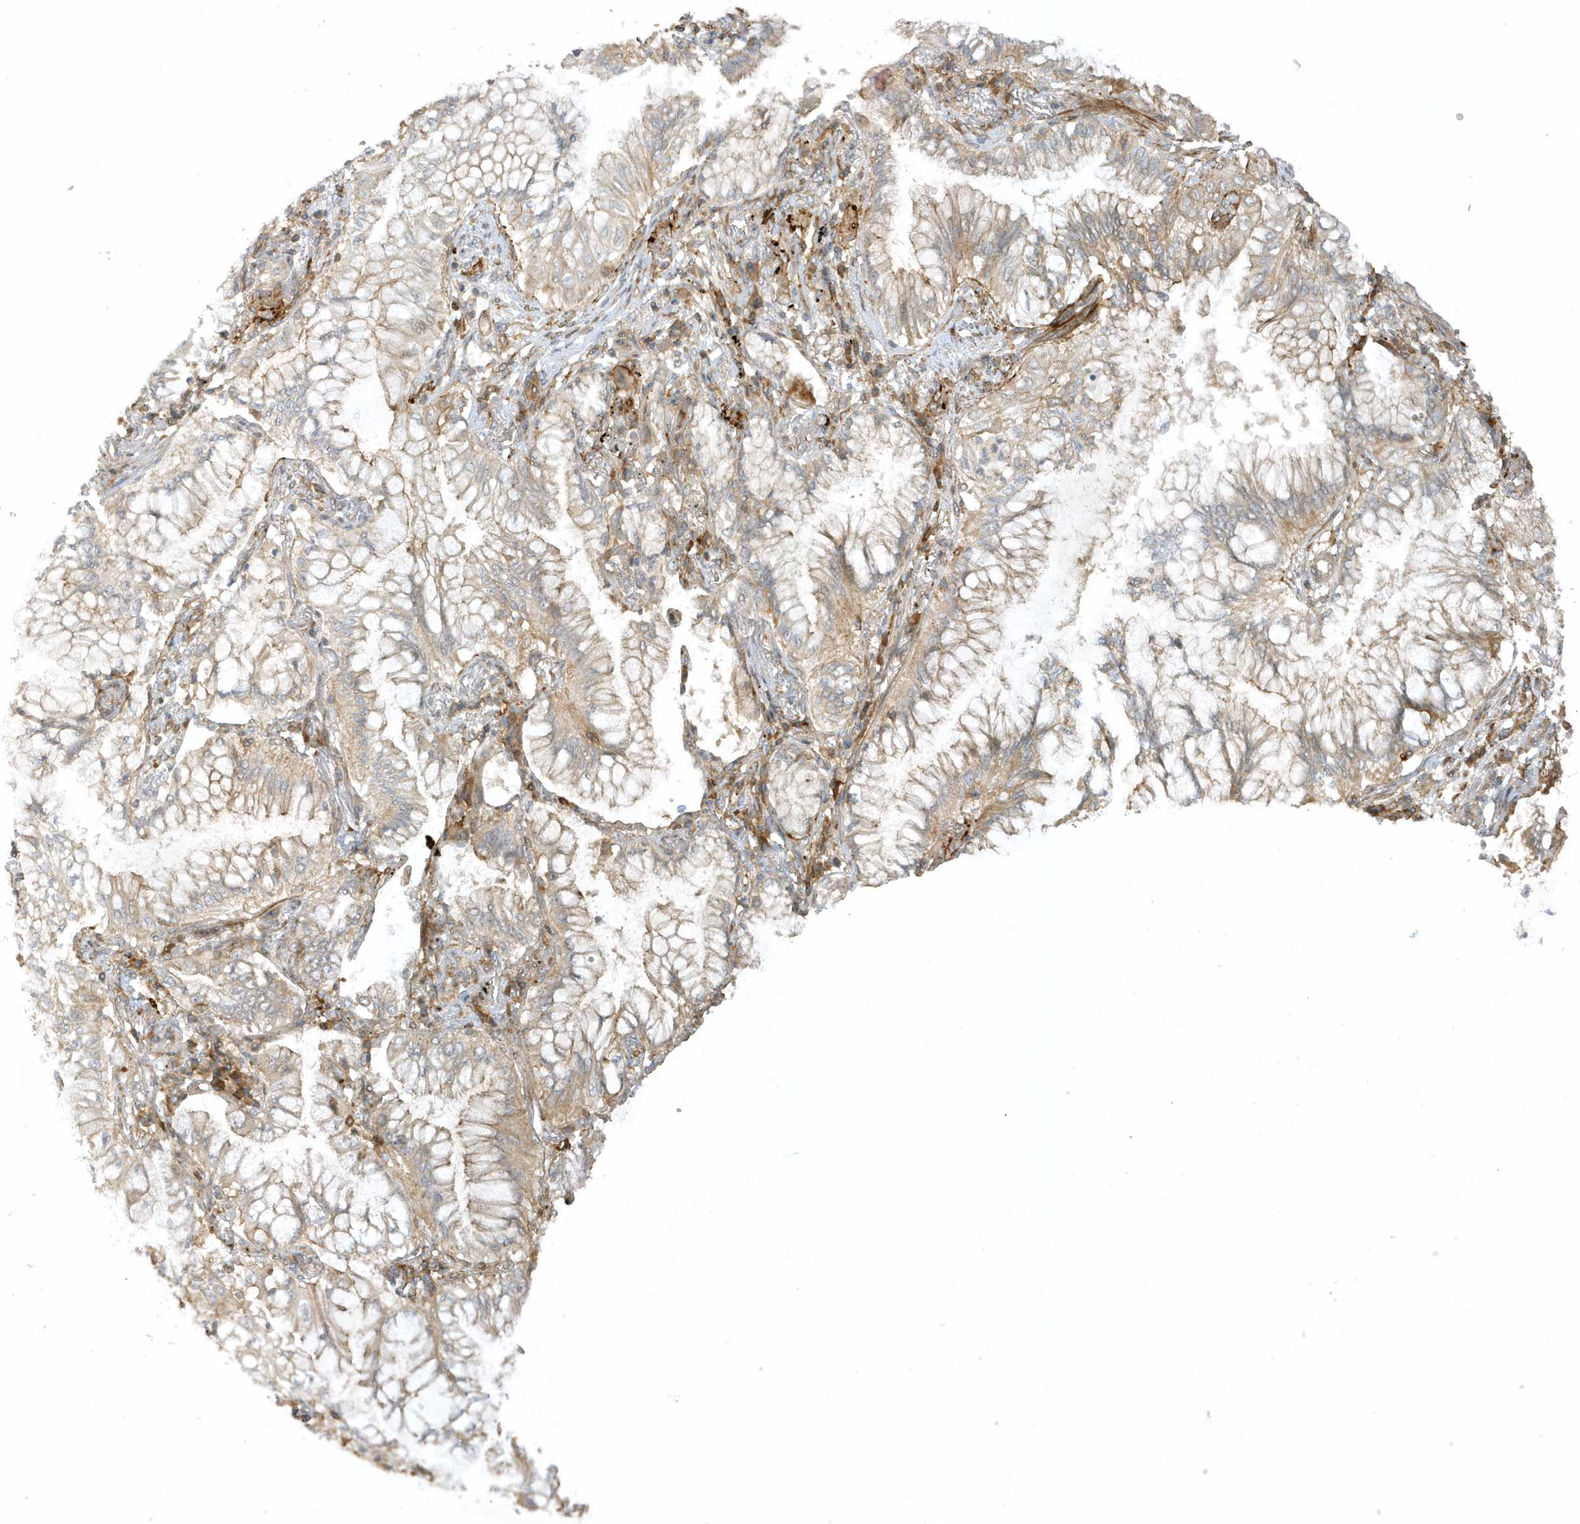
{"staining": {"intensity": "weak", "quantity": "25%-75%", "location": "cytoplasmic/membranous"}, "tissue": "lung cancer", "cell_type": "Tumor cells", "image_type": "cancer", "snomed": [{"axis": "morphology", "description": "Adenocarcinoma, NOS"}, {"axis": "topography", "description": "Lung"}], "caption": "Protein expression analysis of human lung cancer (adenocarcinoma) reveals weak cytoplasmic/membranous expression in about 25%-75% of tumor cells.", "gene": "ZBTB8A", "patient": {"sex": "female", "age": 70}}